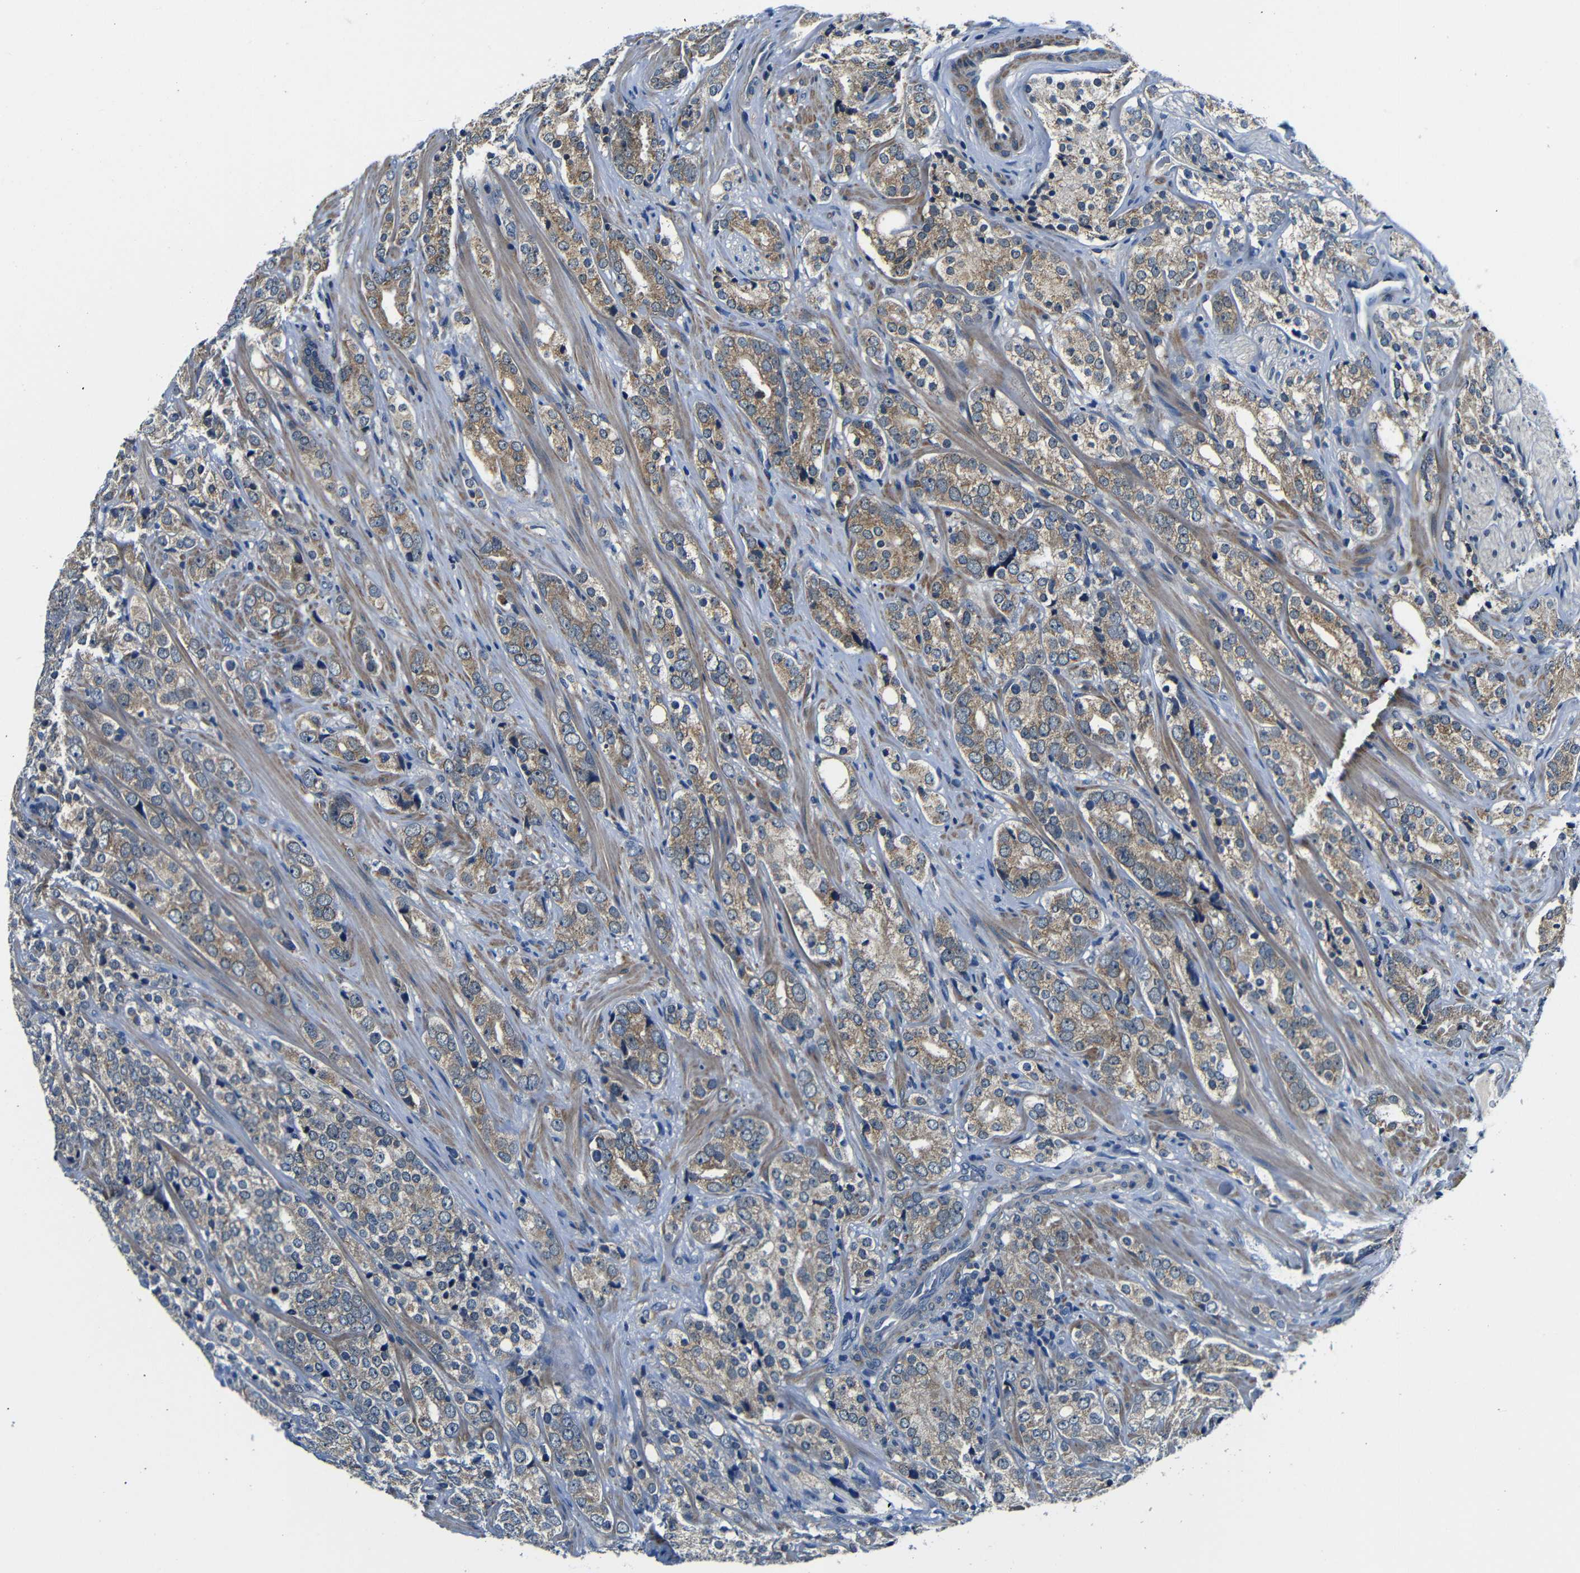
{"staining": {"intensity": "weak", "quantity": ">75%", "location": "cytoplasmic/membranous"}, "tissue": "prostate cancer", "cell_type": "Tumor cells", "image_type": "cancer", "snomed": [{"axis": "morphology", "description": "Adenocarcinoma, High grade"}, {"axis": "topography", "description": "Prostate"}], "caption": "Immunohistochemistry (IHC) staining of high-grade adenocarcinoma (prostate), which demonstrates low levels of weak cytoplasmic/membranous expression in approximately >75% of tumor cells indicating weak cytoplasmic/membranous protein positivity. The staining was performed using DAB (3,3'-diaminobenzidine) (brown) for protein detection and nuclei were counterstained in hematoxylin (blue).", "gene": "FKBP14", "patient": {"sex": "male", "age": 71}}